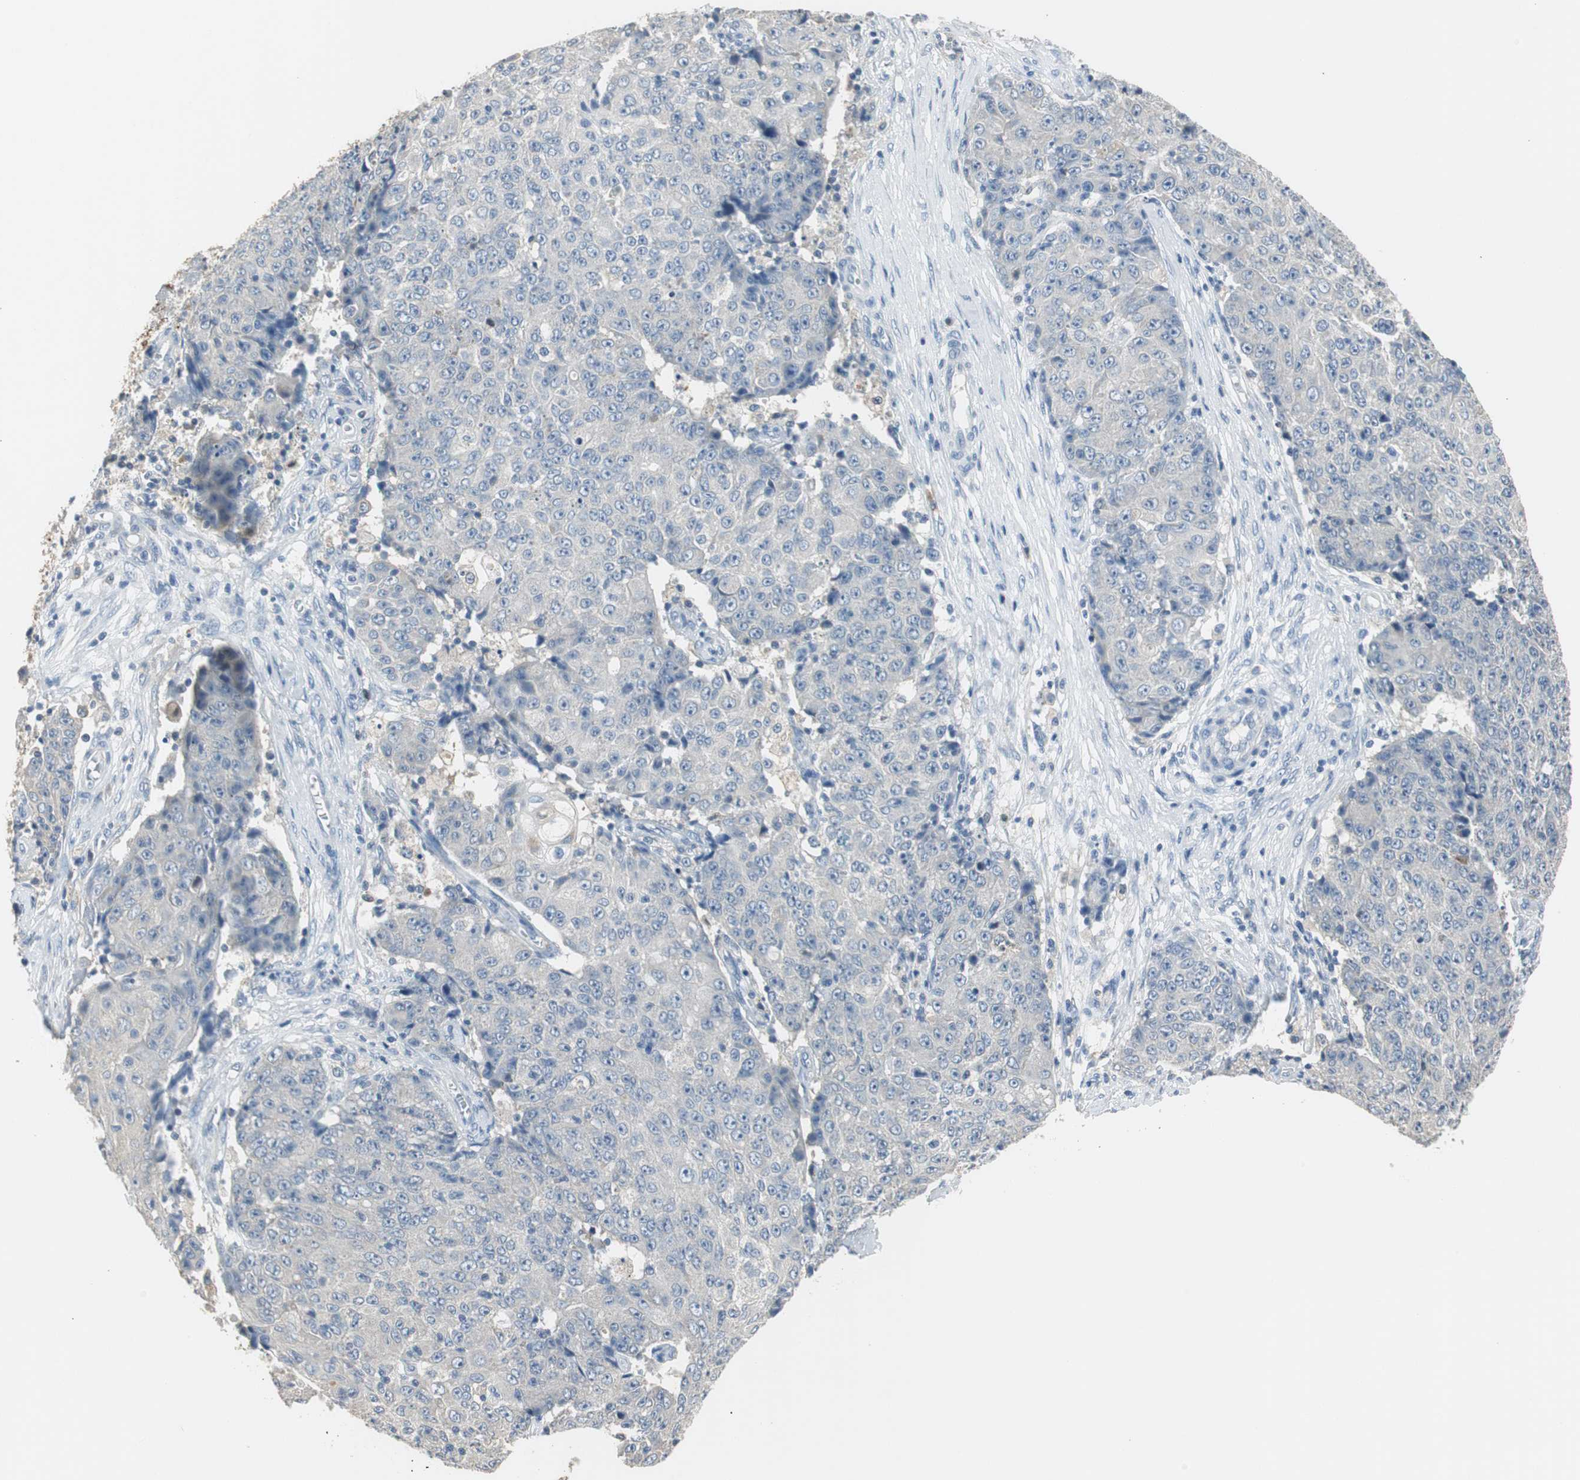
{"staining": {"intensity": "negative", "quantity": "none", "location": "none"}, "tissue": "ovarian cancer", "cell_type": "Tumor cells", "image_type": "cancer", "snomed": [{"axis": "morphology", "description": "Carcinoma, endometroid"}, {"axis": "topography", "description": "Ovary"}], "caption": "The image demonstrates no significant staining in tumor cells of ovarian cancer.", "gene": "MSTO1", "patient": {"sex": "female", "age": 42}}